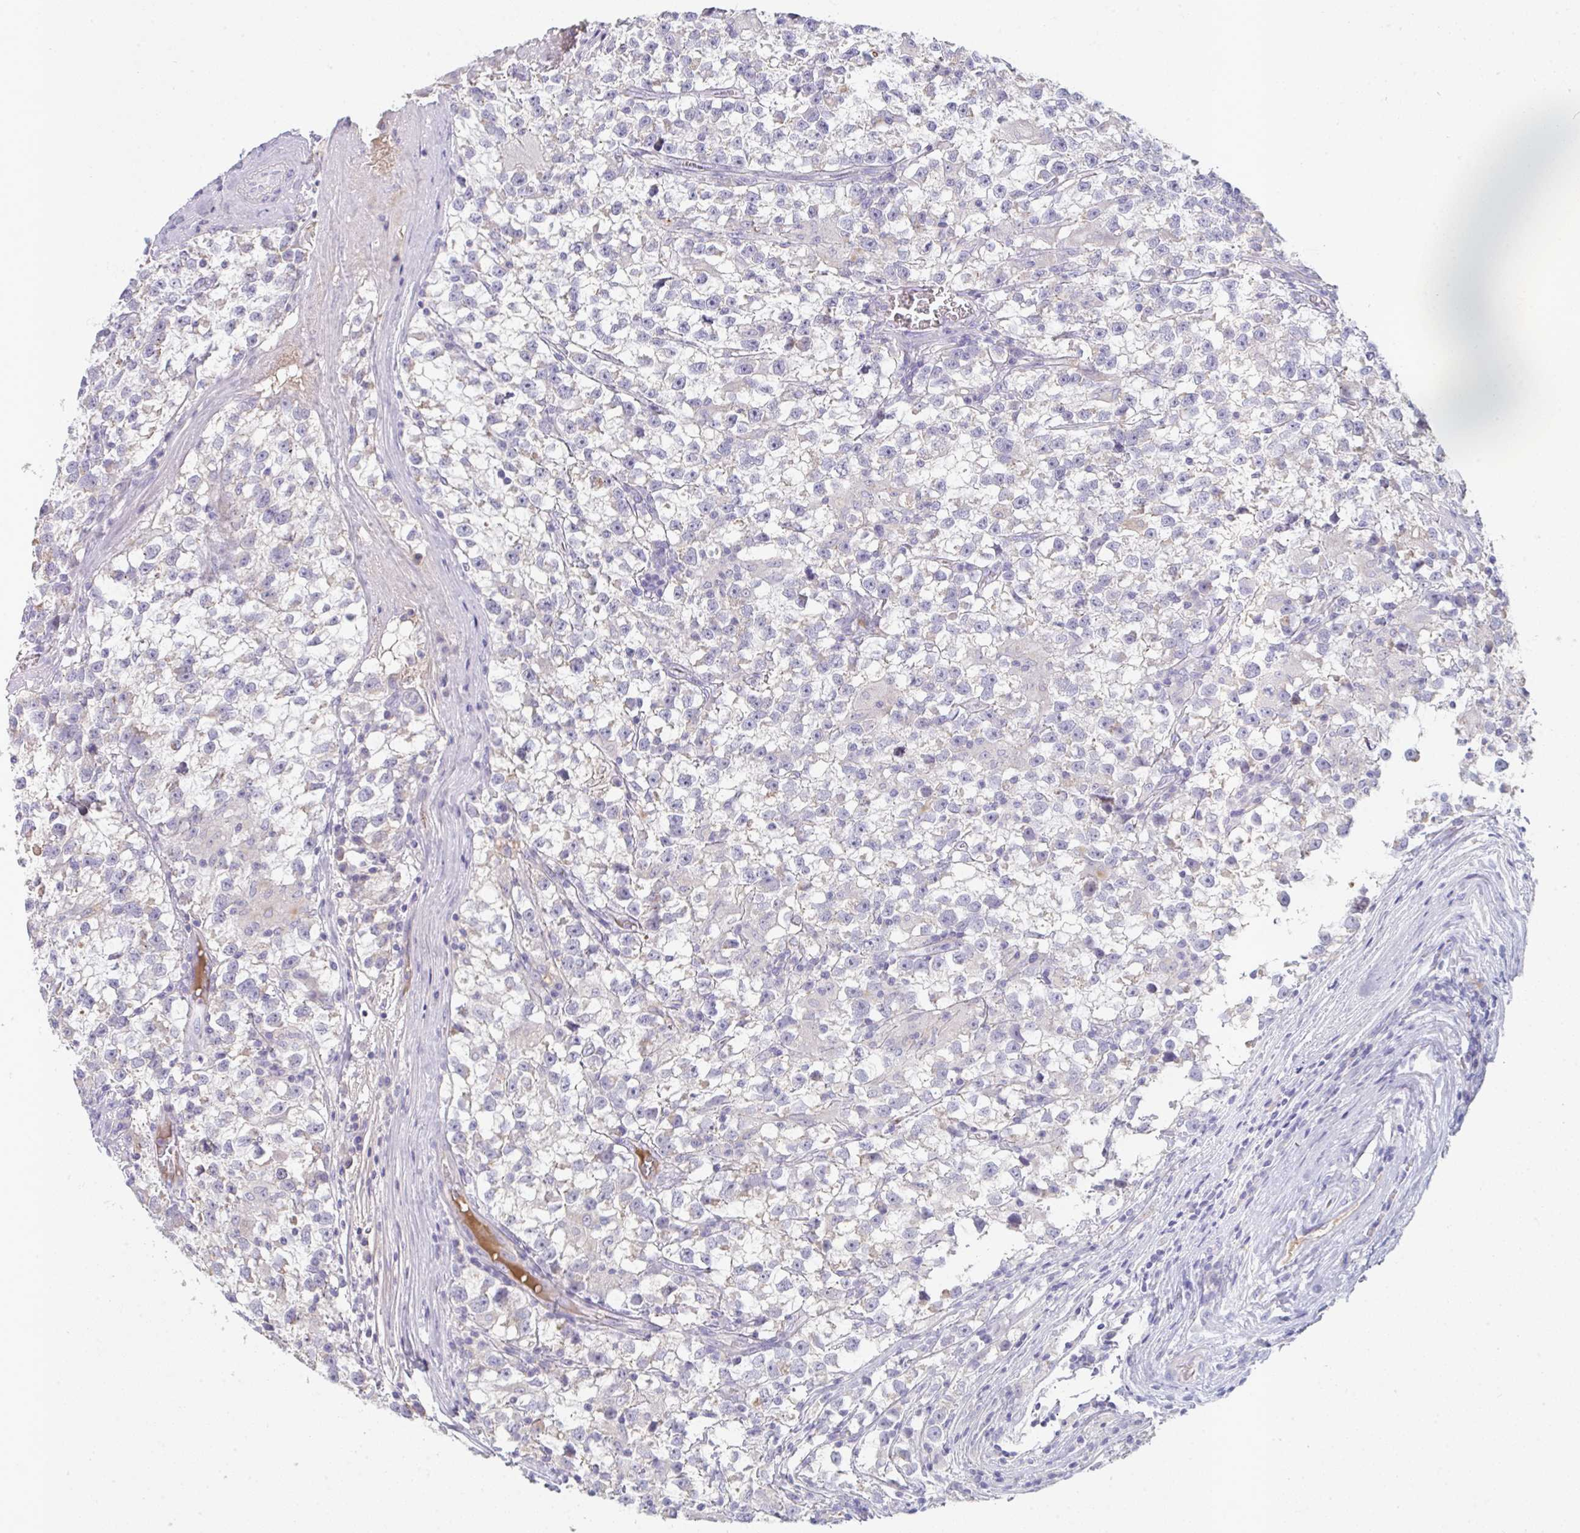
{"staining": {"intensity": "negative", "quantity": "none", "location": "none"}, "tissue": "testis cancer", "cell_type": "Tumor cells", "image_type": "cancer", "snomed": [{"axis": "morphology", "description": "Seminoma, NOS"}, {"axis": "topography", "description": "Testis"}], "caption": "High magnification brightfield microscopy of seminoma (testis) stained with DAB (3,3'-diaminobenzidine) (brown) and counterstained with hematoxylin (blue): tumor cells show no significant staining.", "gene": "HGFAC", "patient": {"sex": "male", "age": 31}}